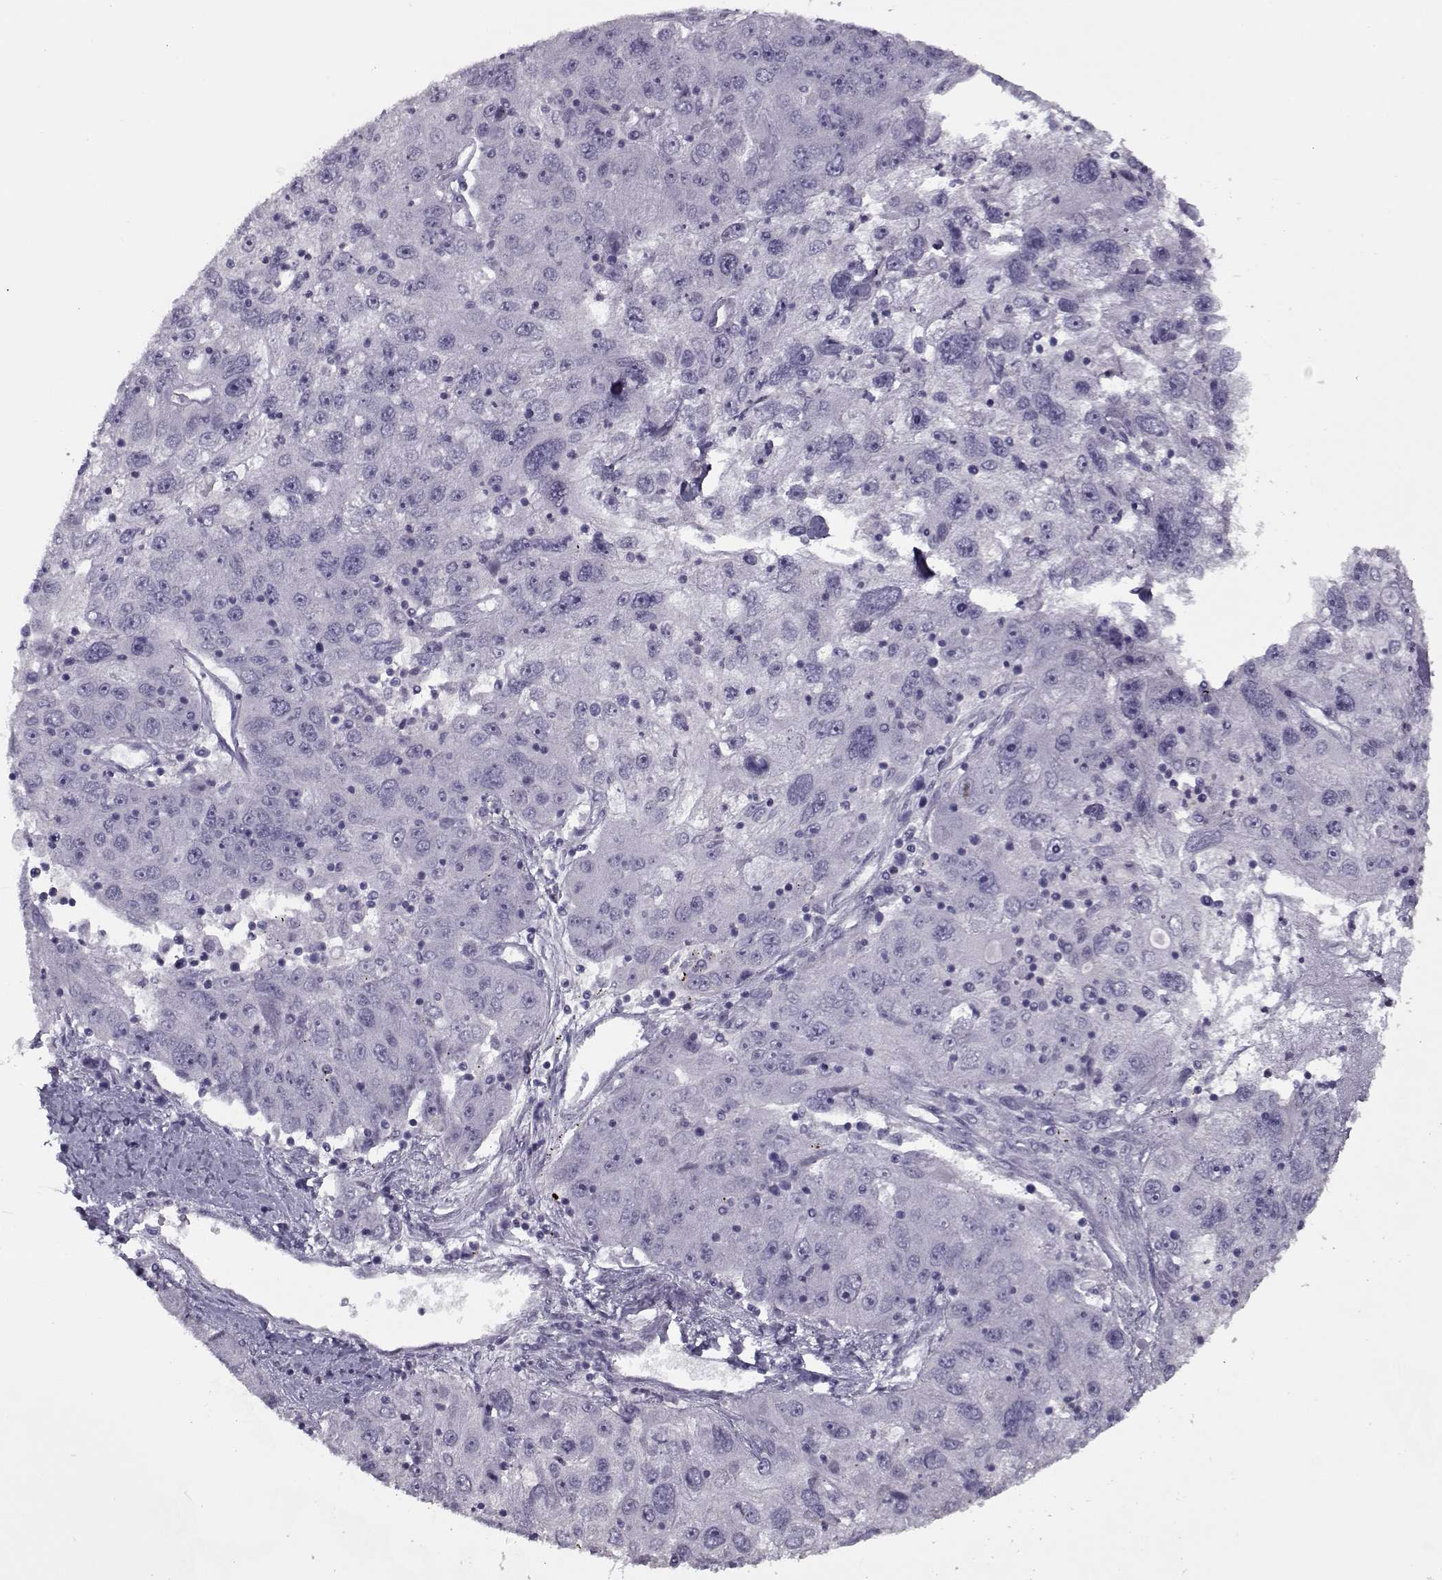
{"staining": {"intensity": "negative", "quantity": "none", "location": "none"}, "tissue": "stomach cancer", "cell_type": "Tumor cells", "image_type": "cancer", "snomed": [{"axis": "morphology", "description": "Adenocarcinoma, NOS"}, {"axis": "topography", "description": "Stomach"}], "caption": "This photomicrograph is of adenocarcinoma (stomach) stained with immunohistochemistry (IHC) to label a protein in brown with the nuclei are counter-stained blue. There is no staining in tumor cells. (DAB immunohistochemistry (IHC) with hematoxylin counter stain).", "gene": "CIBAR1", "patient": {"sex": "male", "age": 56}}